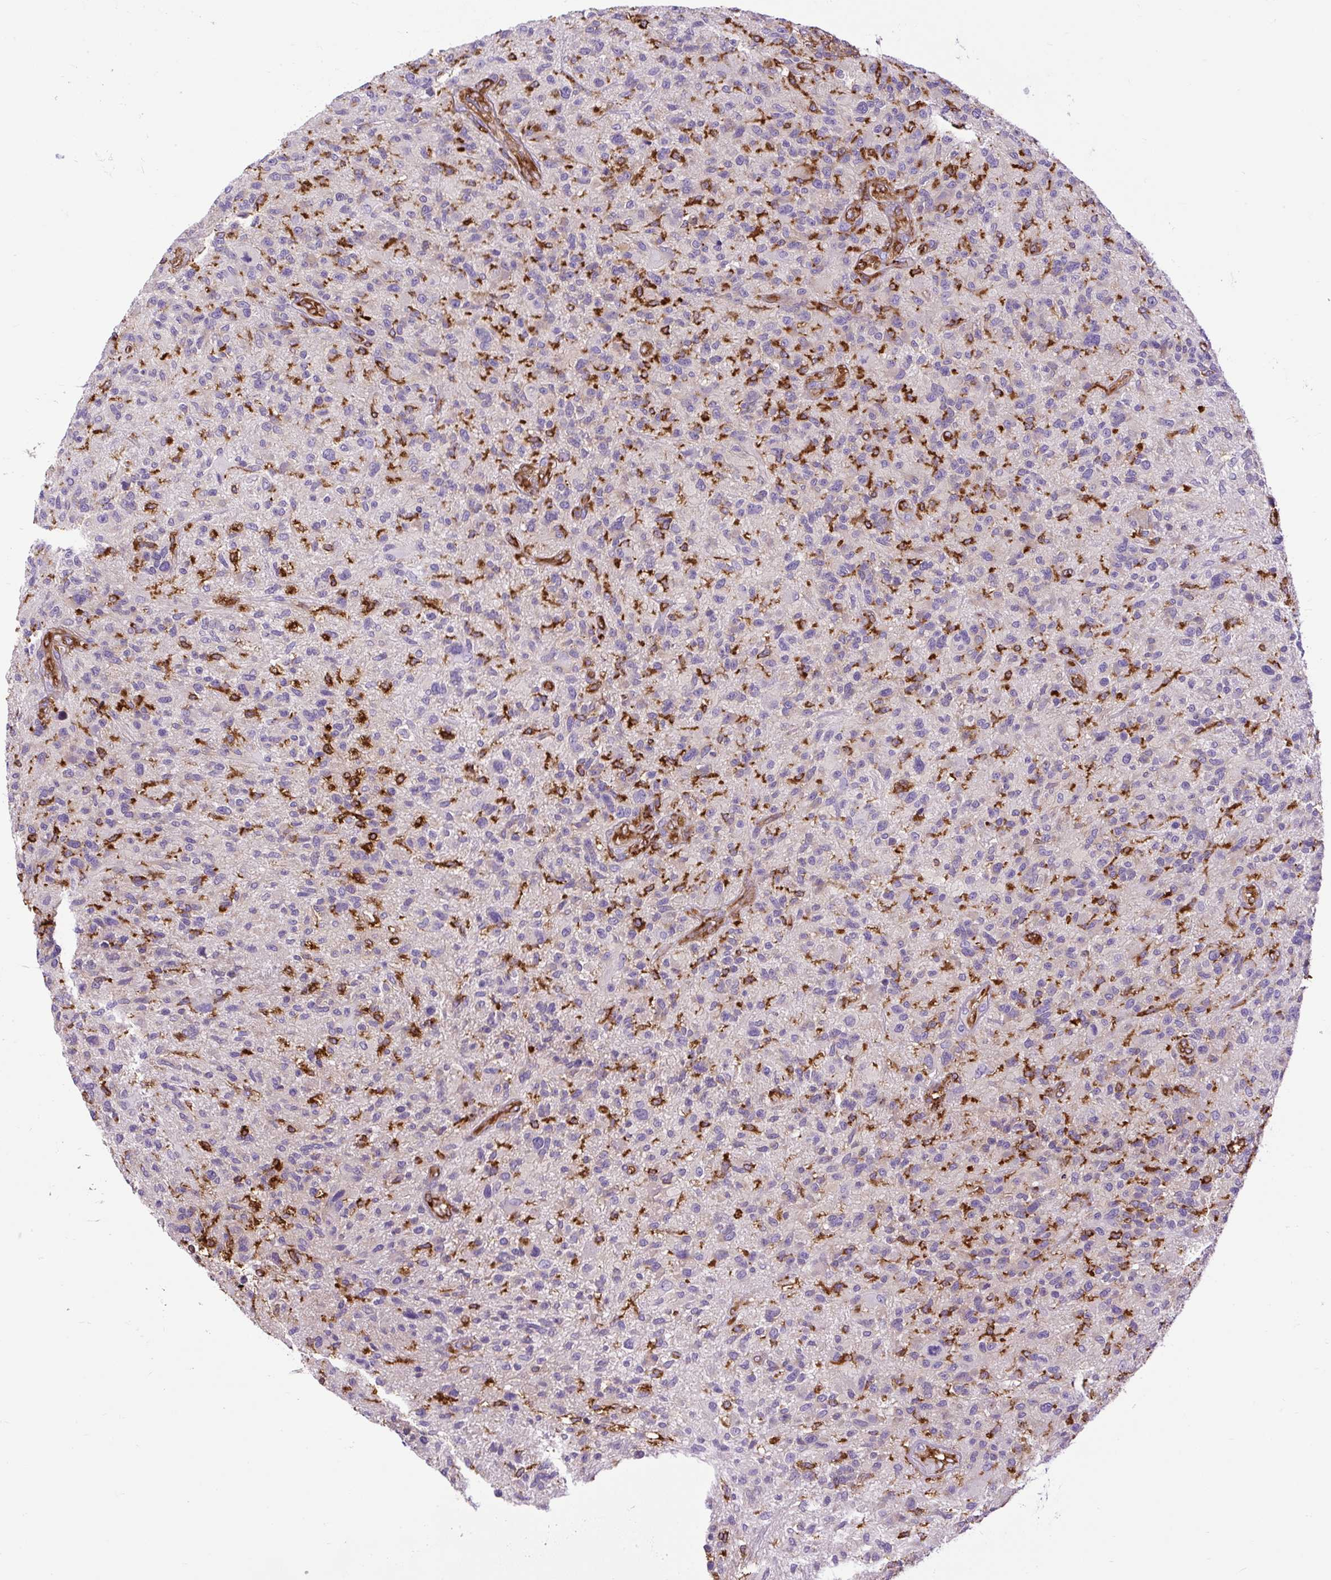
{"staining": {"intensity": "weak", "quantity": "<25%", "location": "cytoplasmic/membranous"}, "tissue": "glioma", "cell_type": "Tumor cells", "image_type": "cancer", "snomed": [{"axis": "morphology", "description": "Glioma, malignant, High grade"}, {"axis": "topography", "description": "Brain"}], "caption": "Tumor cells are negative for protein expression in human glioma.", "gene": "MAP1S", "patient": {"sex": "male", "age": 47}}